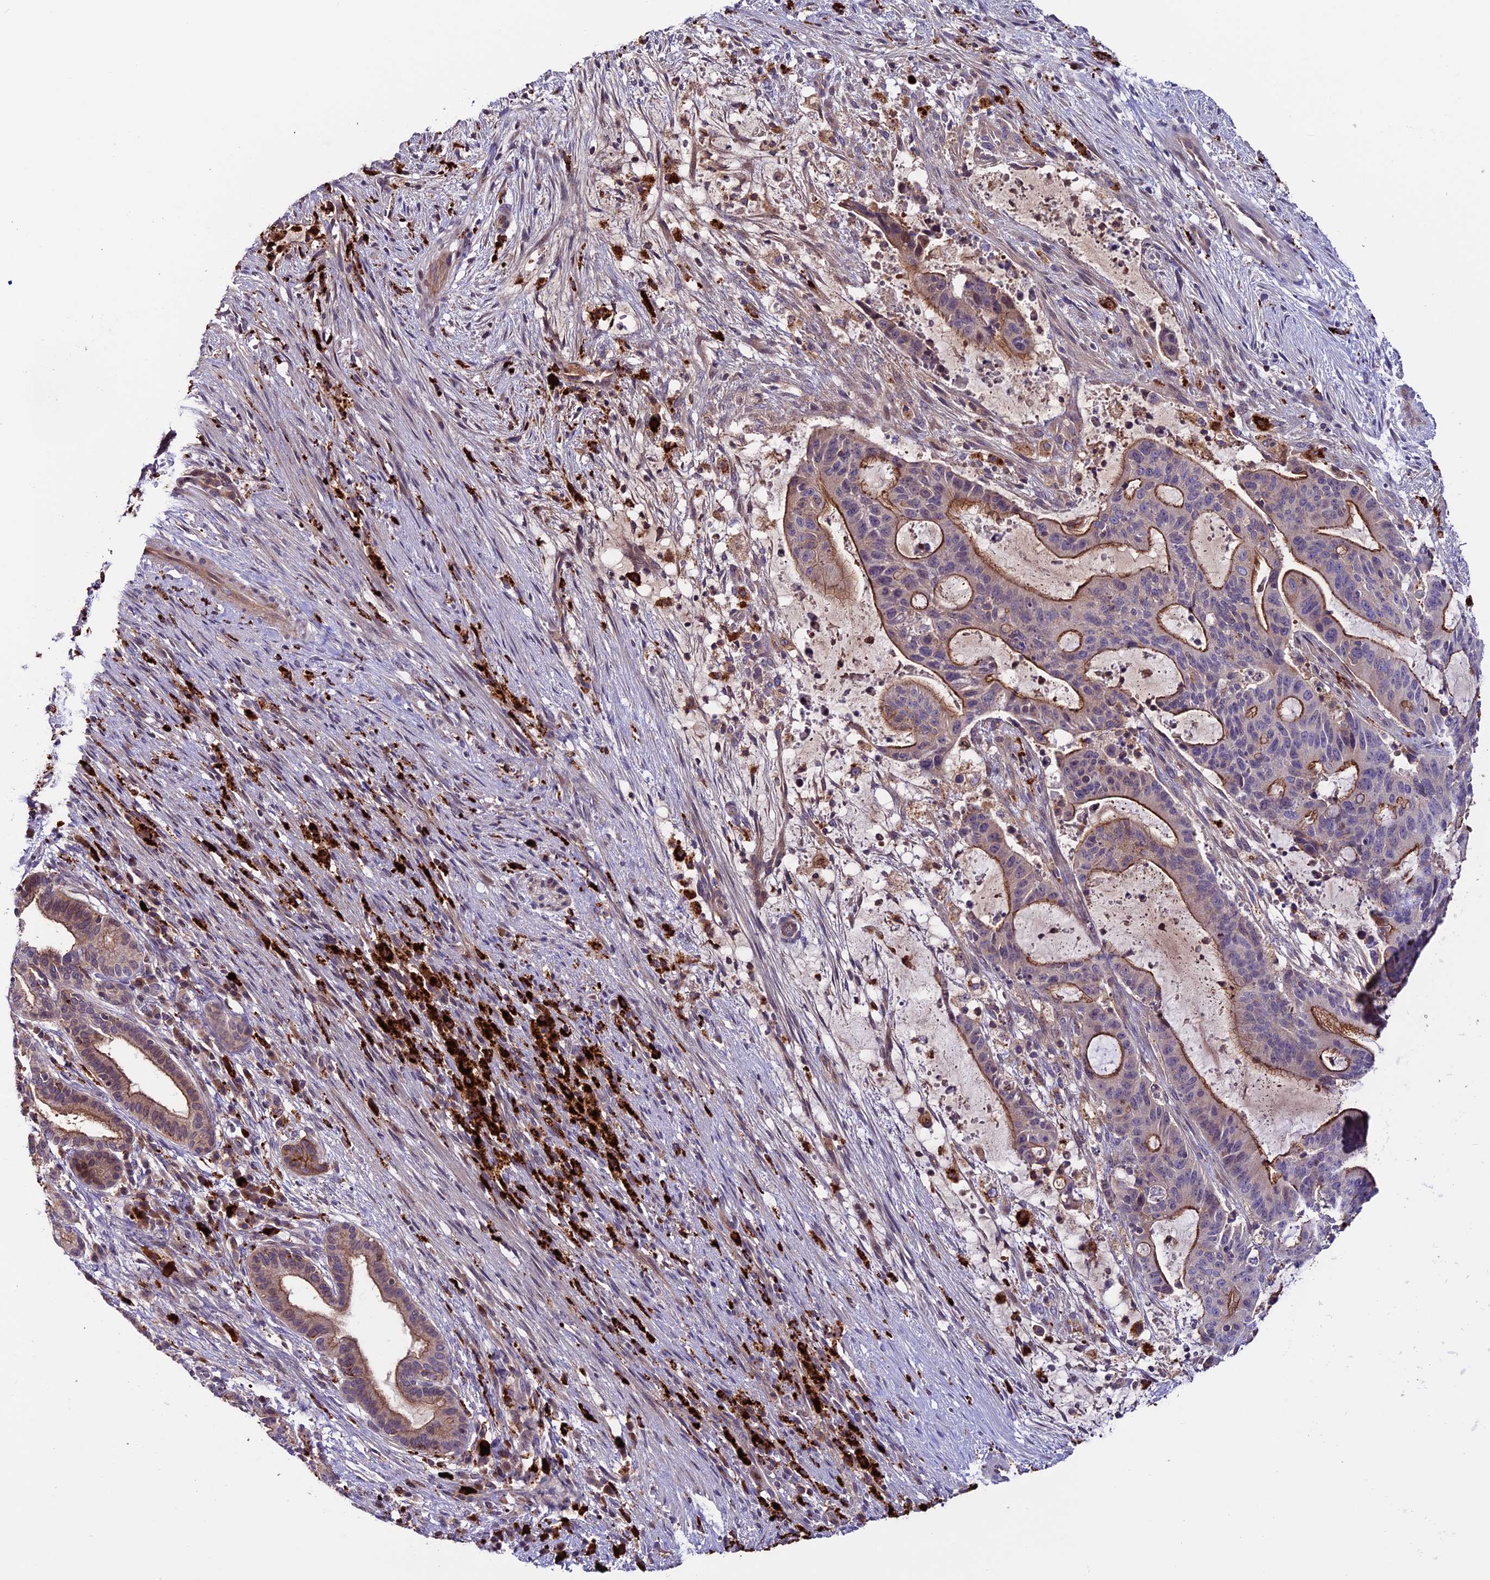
{"staining": {"intensity": "moderate", "quantity": "25%-75%", "location": "cytoplasmic/membranous"}, "tissue": "liver cancer", "cell_type": "Tumor cells", "image_type": "cancer", "snomed": [{"axis": "morphology", "description": "Normal tissue, NOS"}, {"axis": "morphology", "description": "Cholangiocarcinoma"}, {"axis": "topography", "description": "Liver"}, {"axis": "topography", "description": "Peripheral nerve tissue"}], "caption": "An image of liver cancer stained for a protein shows moderate cytoplasmic/membranous brown staining in tumor cells. Using DAB (brown) and hematoxylin (blue) stains, captured at high magnification using brightfield microscopy.", "gene": "ARHGEF18", "patient": {"sex": "female", "age": 73}}